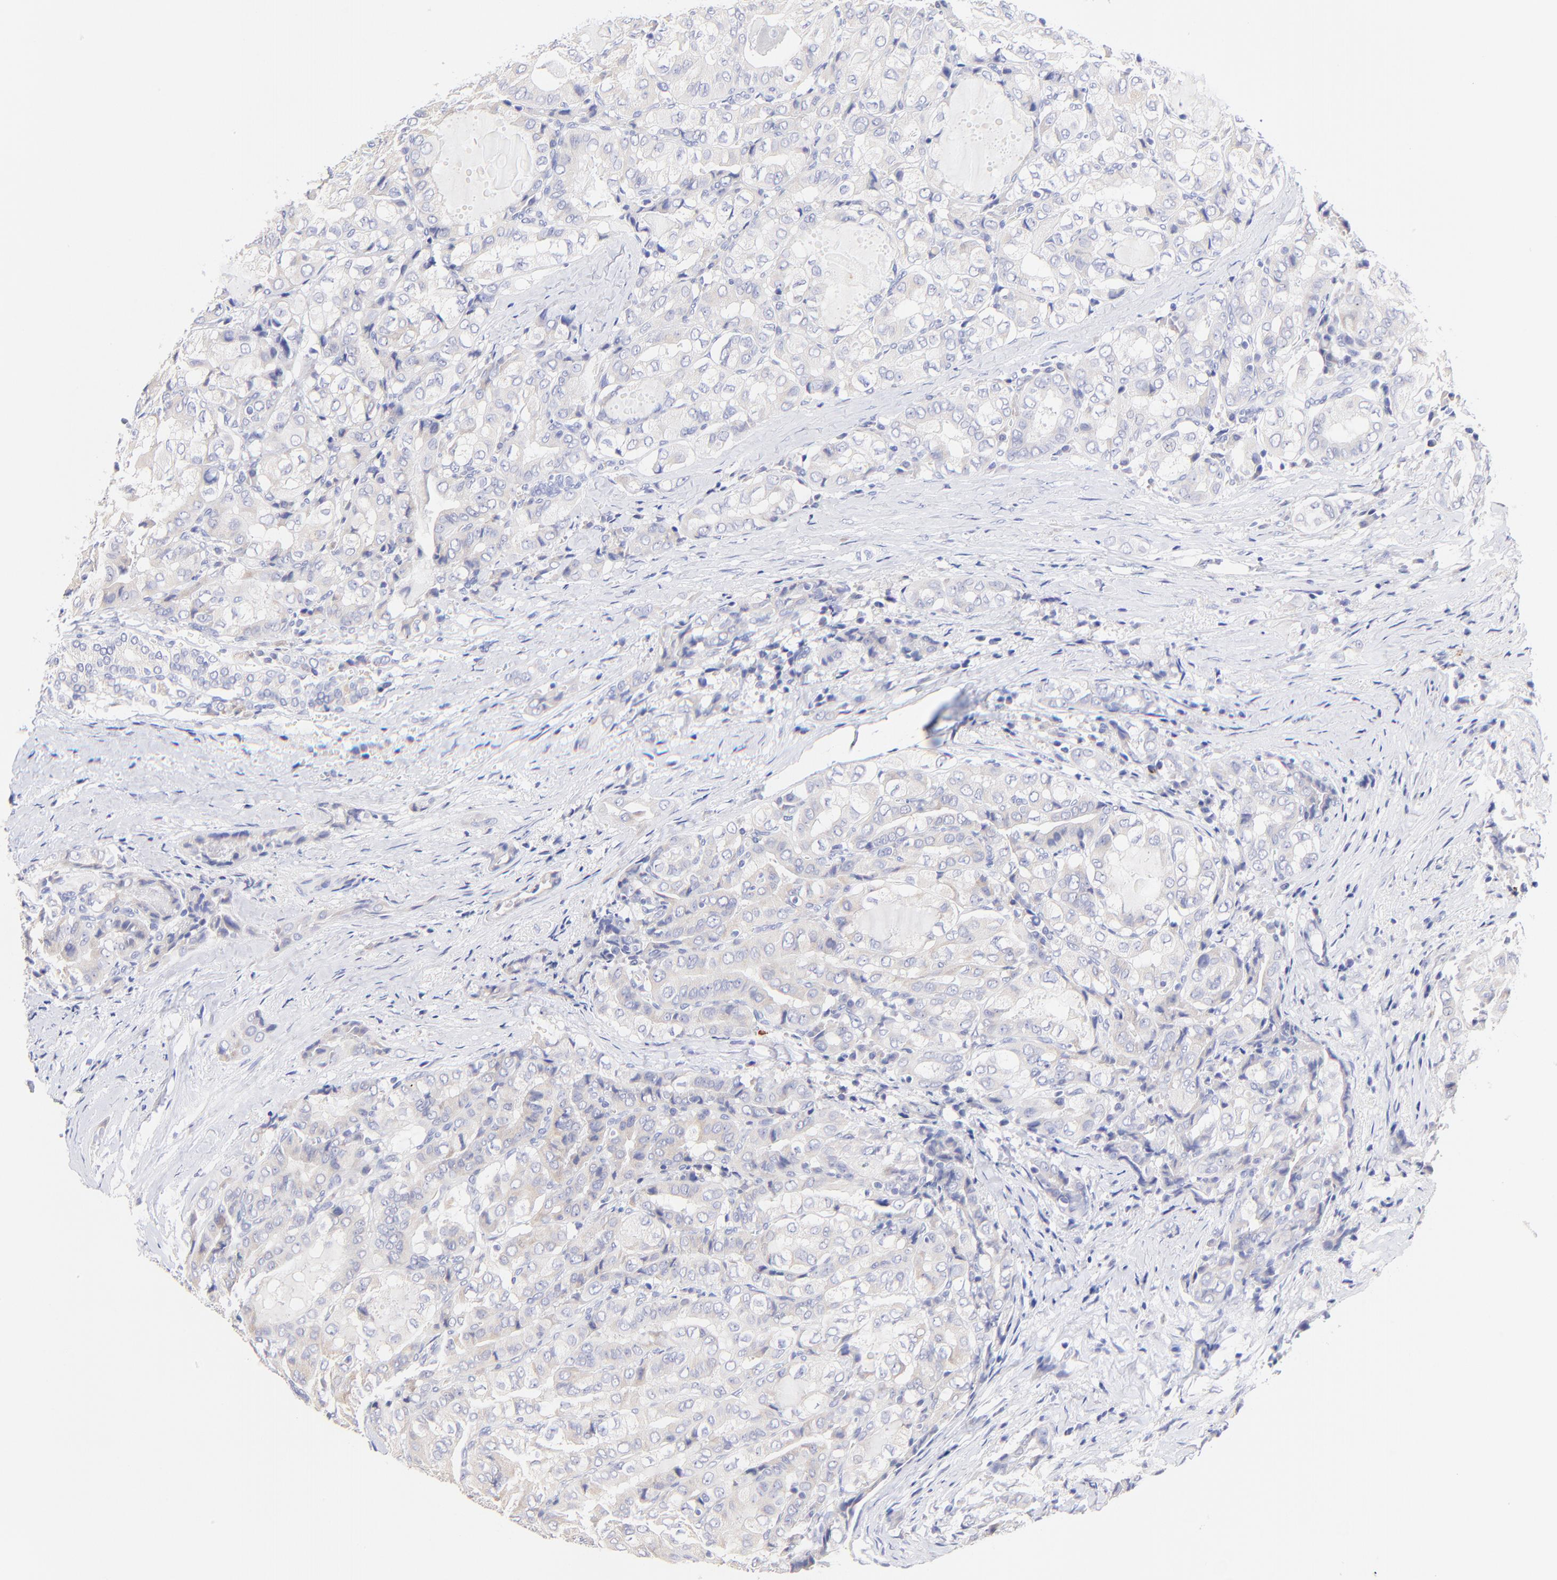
{"staining": {"intensity": "weak", "quantity": "25%-75%", "location": "cytoplasmic/membranous"}, "tissue": "thyroid cancer", "cell_type": "Tumor cells", "image_type": "cancer", "snomed": [{"axis": "morphology", "description": "Papillary adenocarcinoma, NOS"}, {"axis": "topography", "description": "Thyroid gland"}], "caption": "Weak cytoplasmic/membranous staining is identified in about 25%-75% of tumor cells in thyroid cancer (papillary adenocarcinoma).", "gene": "RAB3A", "patient": {"sex": "female", "age": 71}}